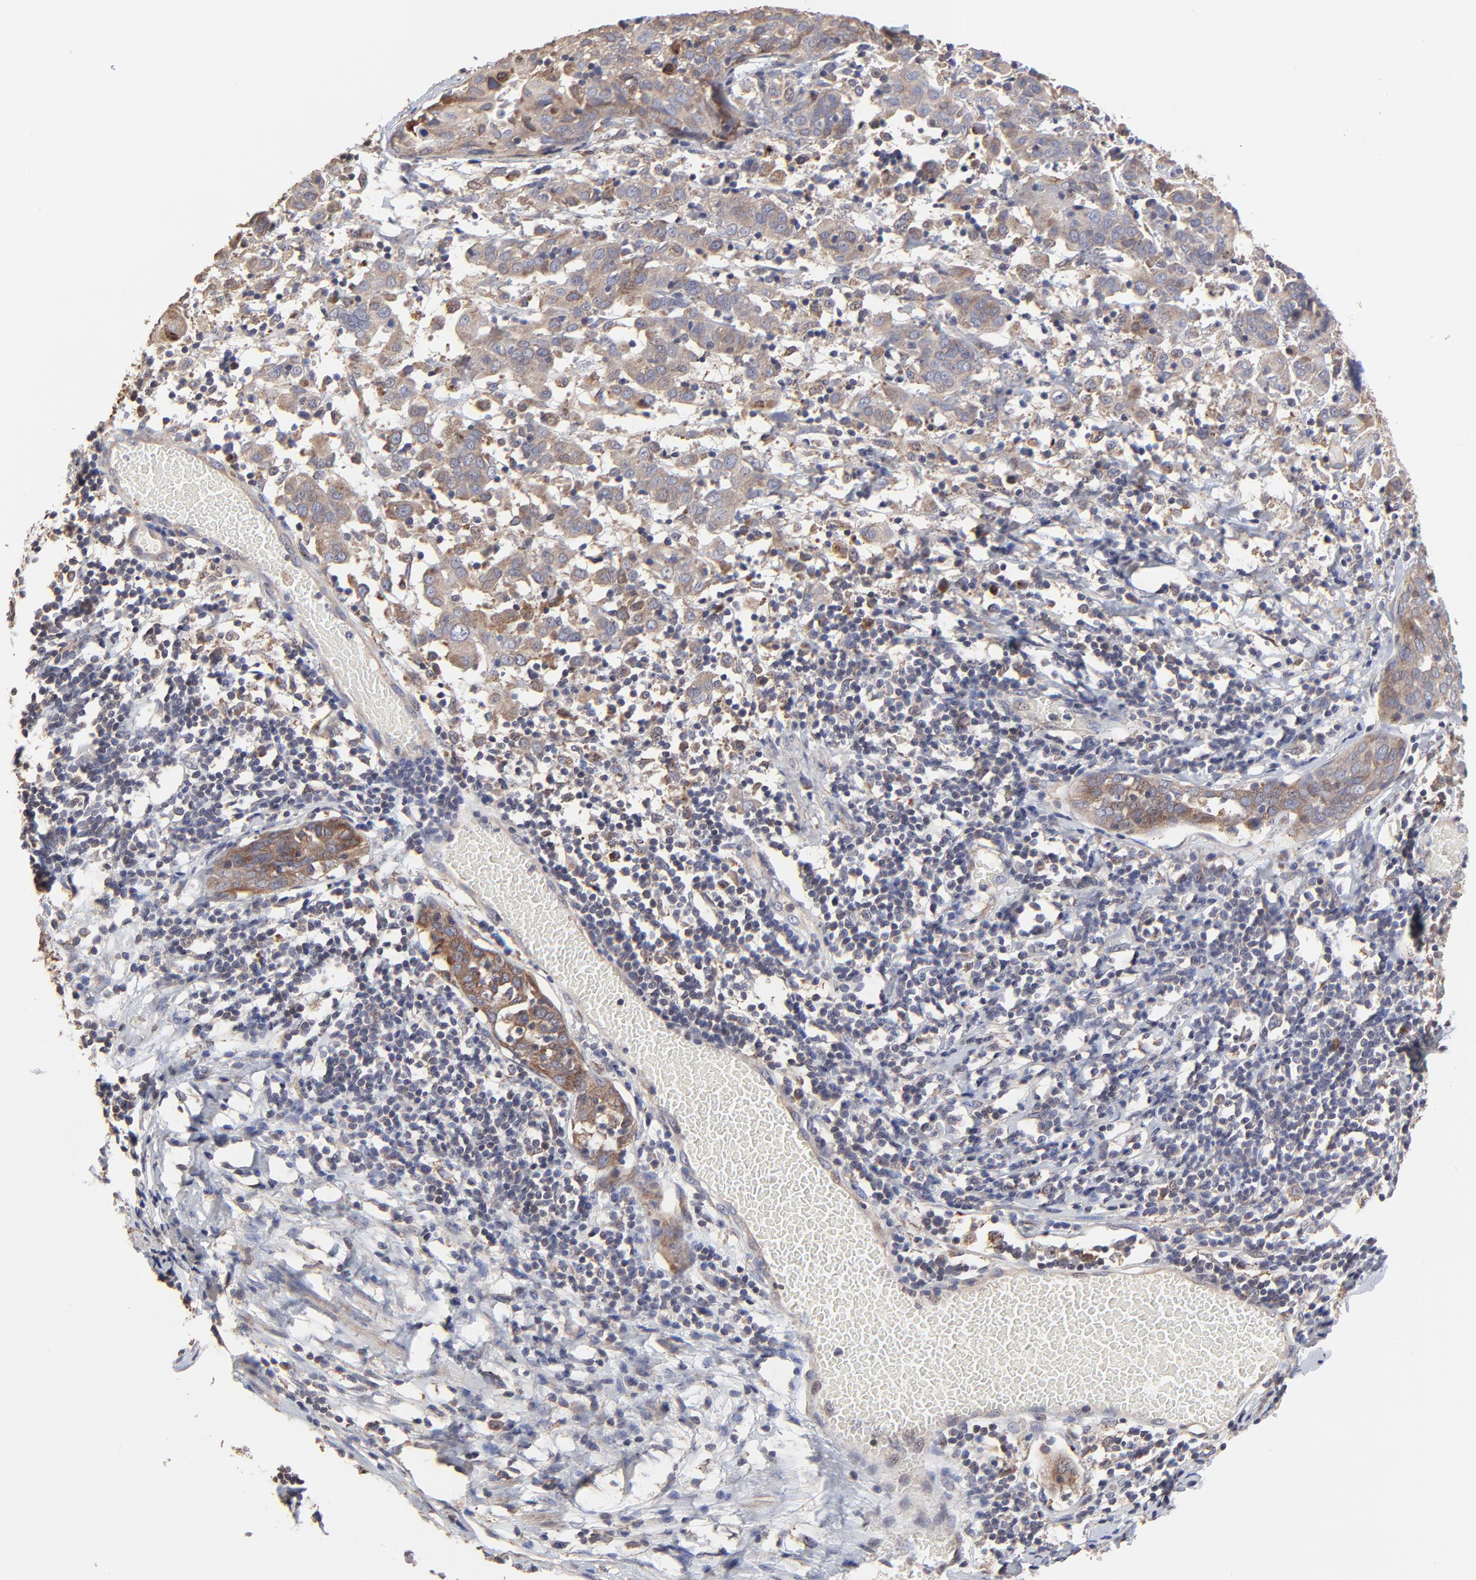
{"staining": {"intensity": "moderate", "quantity": ">75%", "location": "cytoplasmic/membranous"}, "tissue": "cervical cancer", "cell_type": "Tumor cells", "image_type": "cancer", "snomed": [{"axis": "morphology", "description": "Normal tissue, NOS"}, {"axis": "morphology", "description": "Squamous cell carcinoma, NOS"}, {"axis": "topography", "description": "Cervix"}], "caption": "About >75% of tumor cells in cervical cancer demonstrate moderate cytoplasmic/membranous protein positivity as visualized by brown immunohistochemical staining.", "gene": "ELP2", "patient": {"sex": "female", "age": 67}}